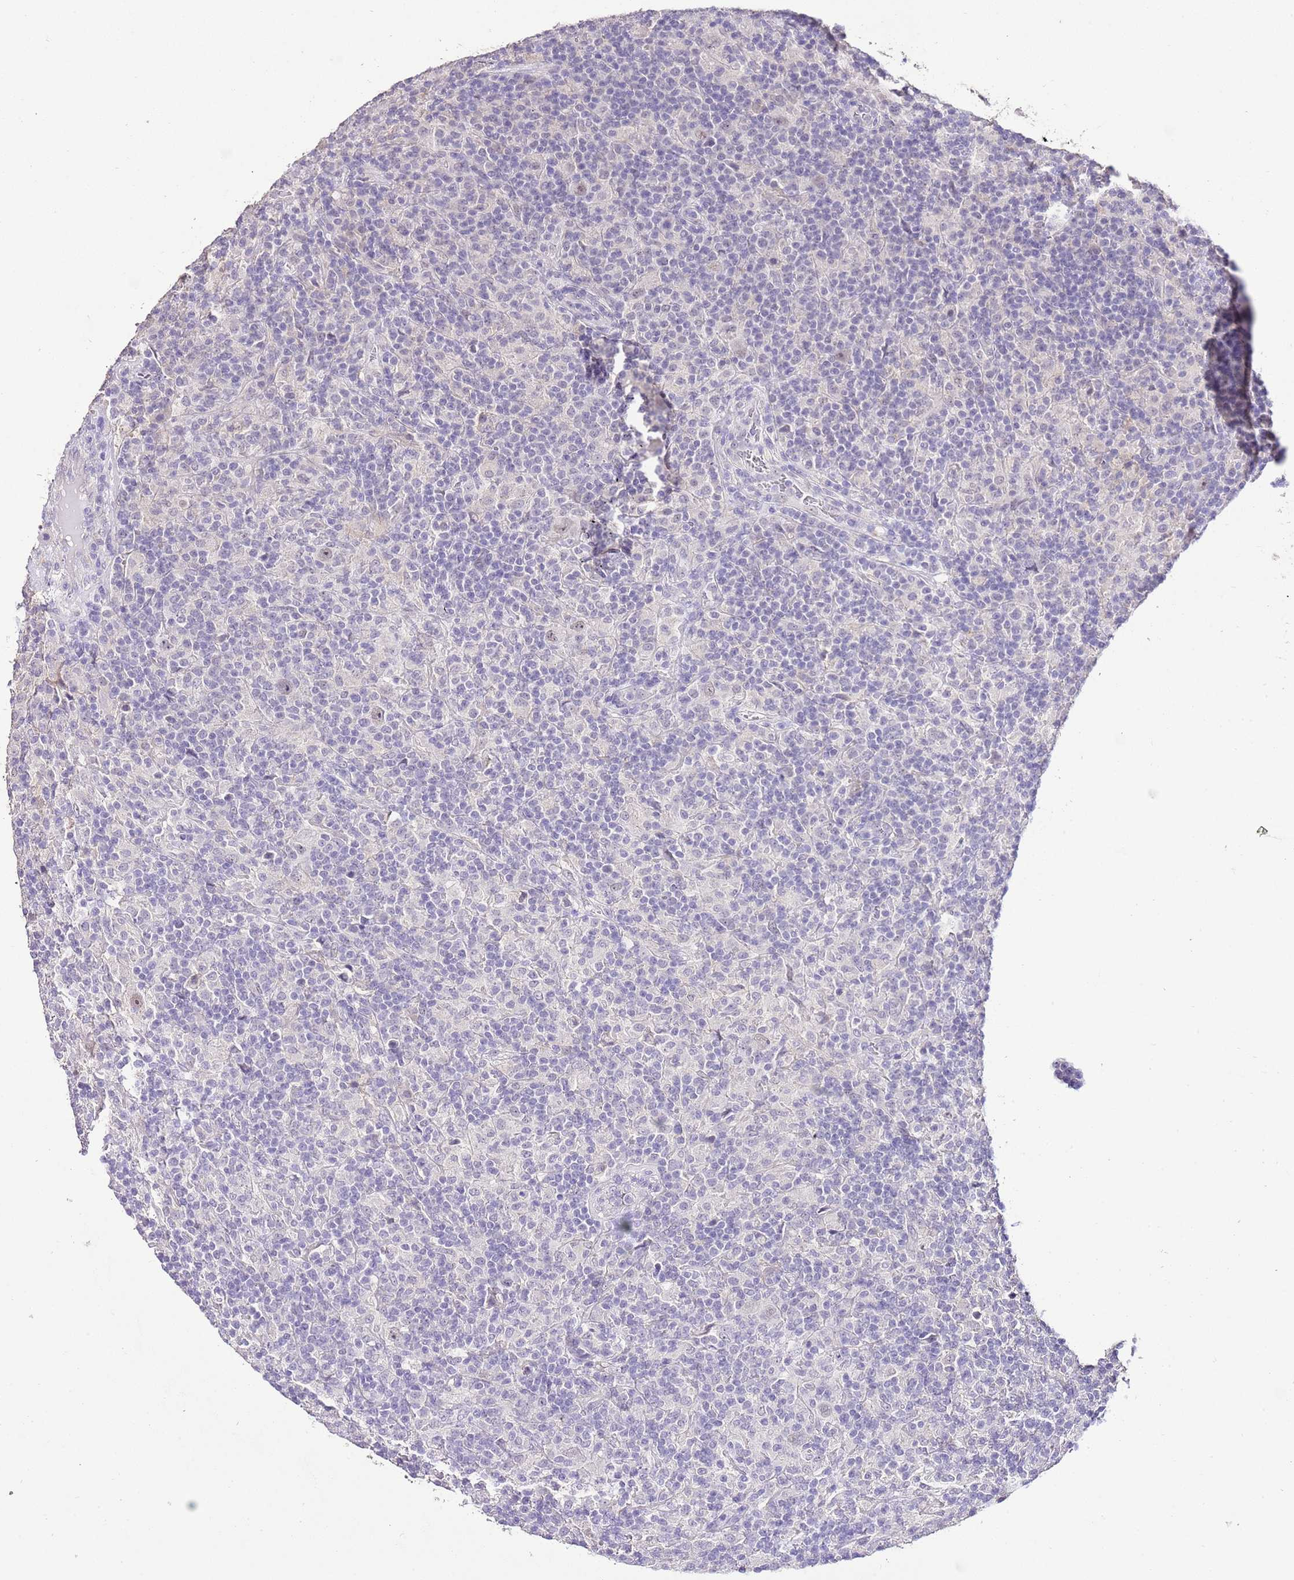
{"staining": {"intensity": "weak", "quantity": ">75%", "location": "nuclear"}, "tissue": "lymphoma", "cell_type": "Tumor cells", "image_type": "cancer", "snomed": [{"axis": "morphology", "description": "Hodgkin's disease, NOS"}, {"axis": "topography", "description": "Lymph node"}], "caption": "A histopathology image showing weak nuclear staining in approximately >75% of tumor cells in Hodgkin's disease, as visualized by brown immunohistochemical staining.", "gene": "IZUMO4", "patient": {"sex": "male", "age": 70}}